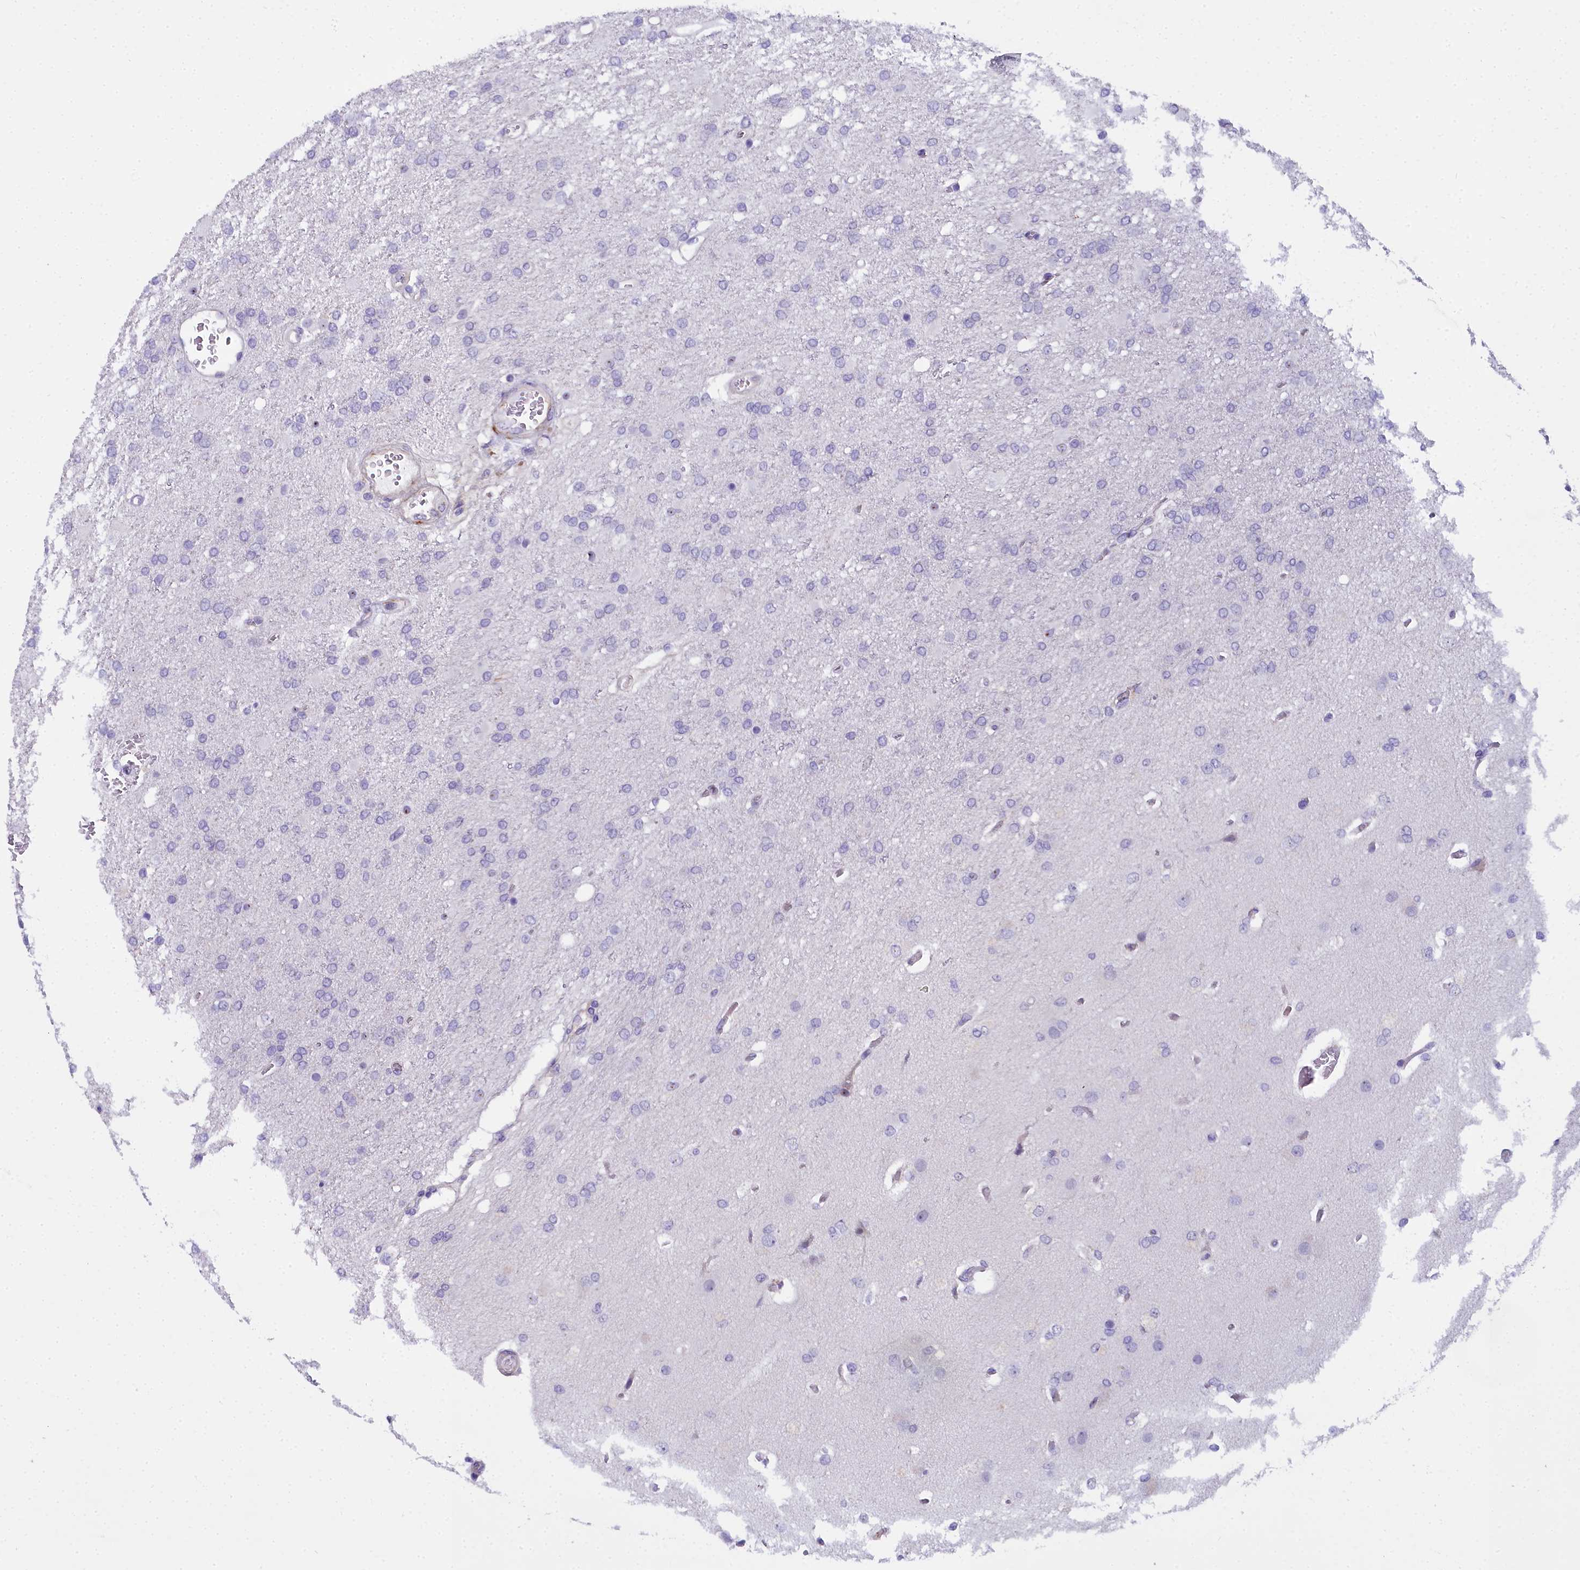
{"staining": {"intensity": "negative", "quantity": "none", "location": "none"}, "tissue": "glioma", "cell_type": "Tumor cells", "image_type": "cancer", "snomed": [{"axis": "morphology", "description": "Glioma, malignant, High grade"}, {"axis": "topography", "description": "Brain"}], "caption": "Immunohistochemistry (IHC) of human malignant glioma (high-grade) exhibits no expression in tumor cells. (Immunohistochemistry, brightfield microscopy, high magnification).", "gene": "TIMM22", "patient": {"sex": "female", "age": 74}}